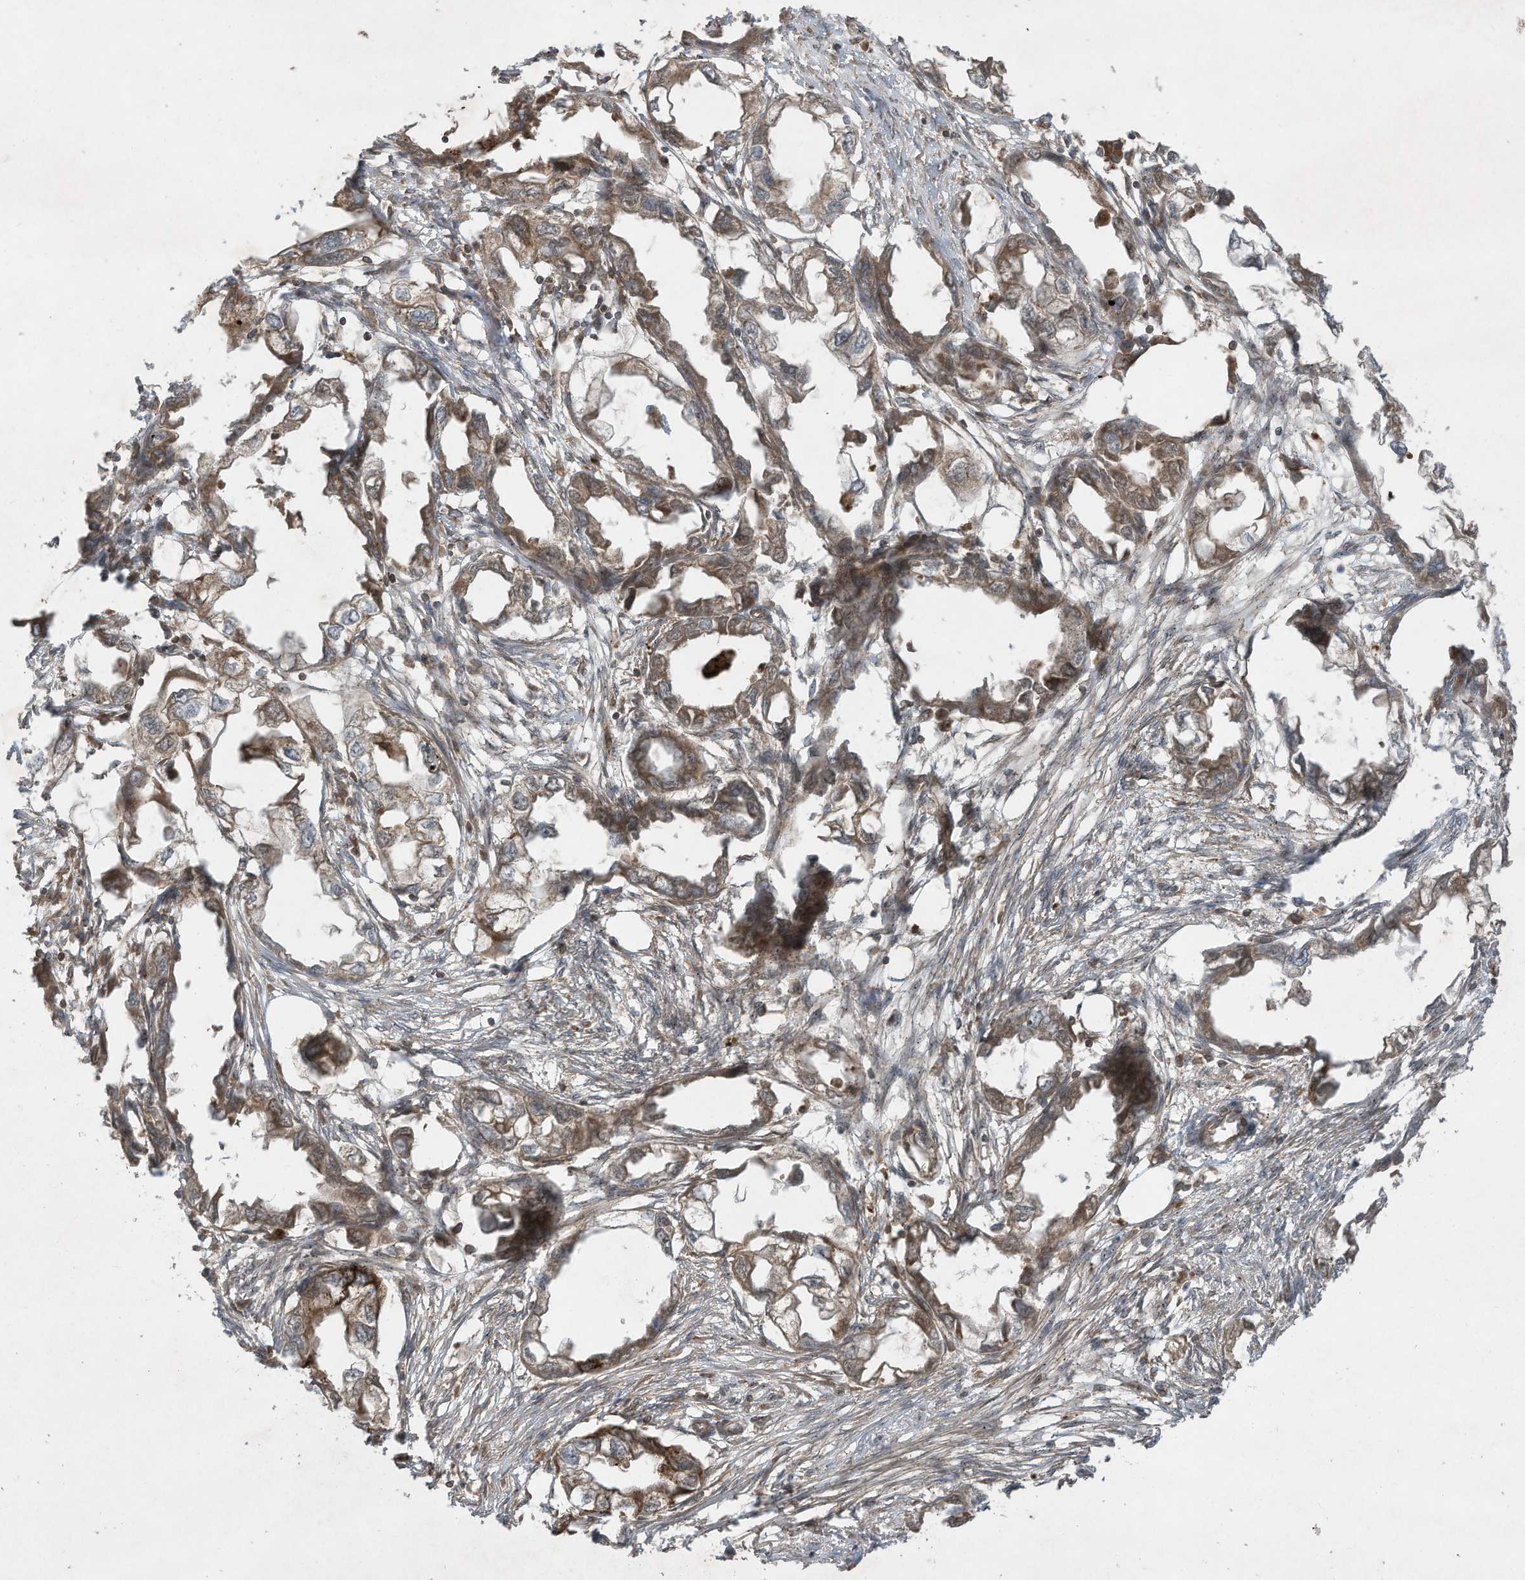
{"staining": {"intensity": "moderate", "quantity": "25%-75%", "location": "cytoplasmic/membranous,nuclear"}, "tissue": "endometrial cancer", "cell_type": "Tumor cells", "image_type": "cancer", "snomed": [{"axis": "morphology", "description": "Adenocarcinoma, NOS"}, {"axis": "morphology", "description": "Adenocarcinoma, metastatic, NOS"}, {"axis": "topography", "description": "Adipose tissue"}, {"axis": "topography", "description": "Endometrium"}], "caption": "Moderate cytoplasmic/membranous and nuclear protein staining is appreciated in about 25%-75% of tumor cells in endometrial cancer (metastatic adenocarcinoma).", "gene": "DDIT4", "patient": {"sex": "female", "age": 67}}